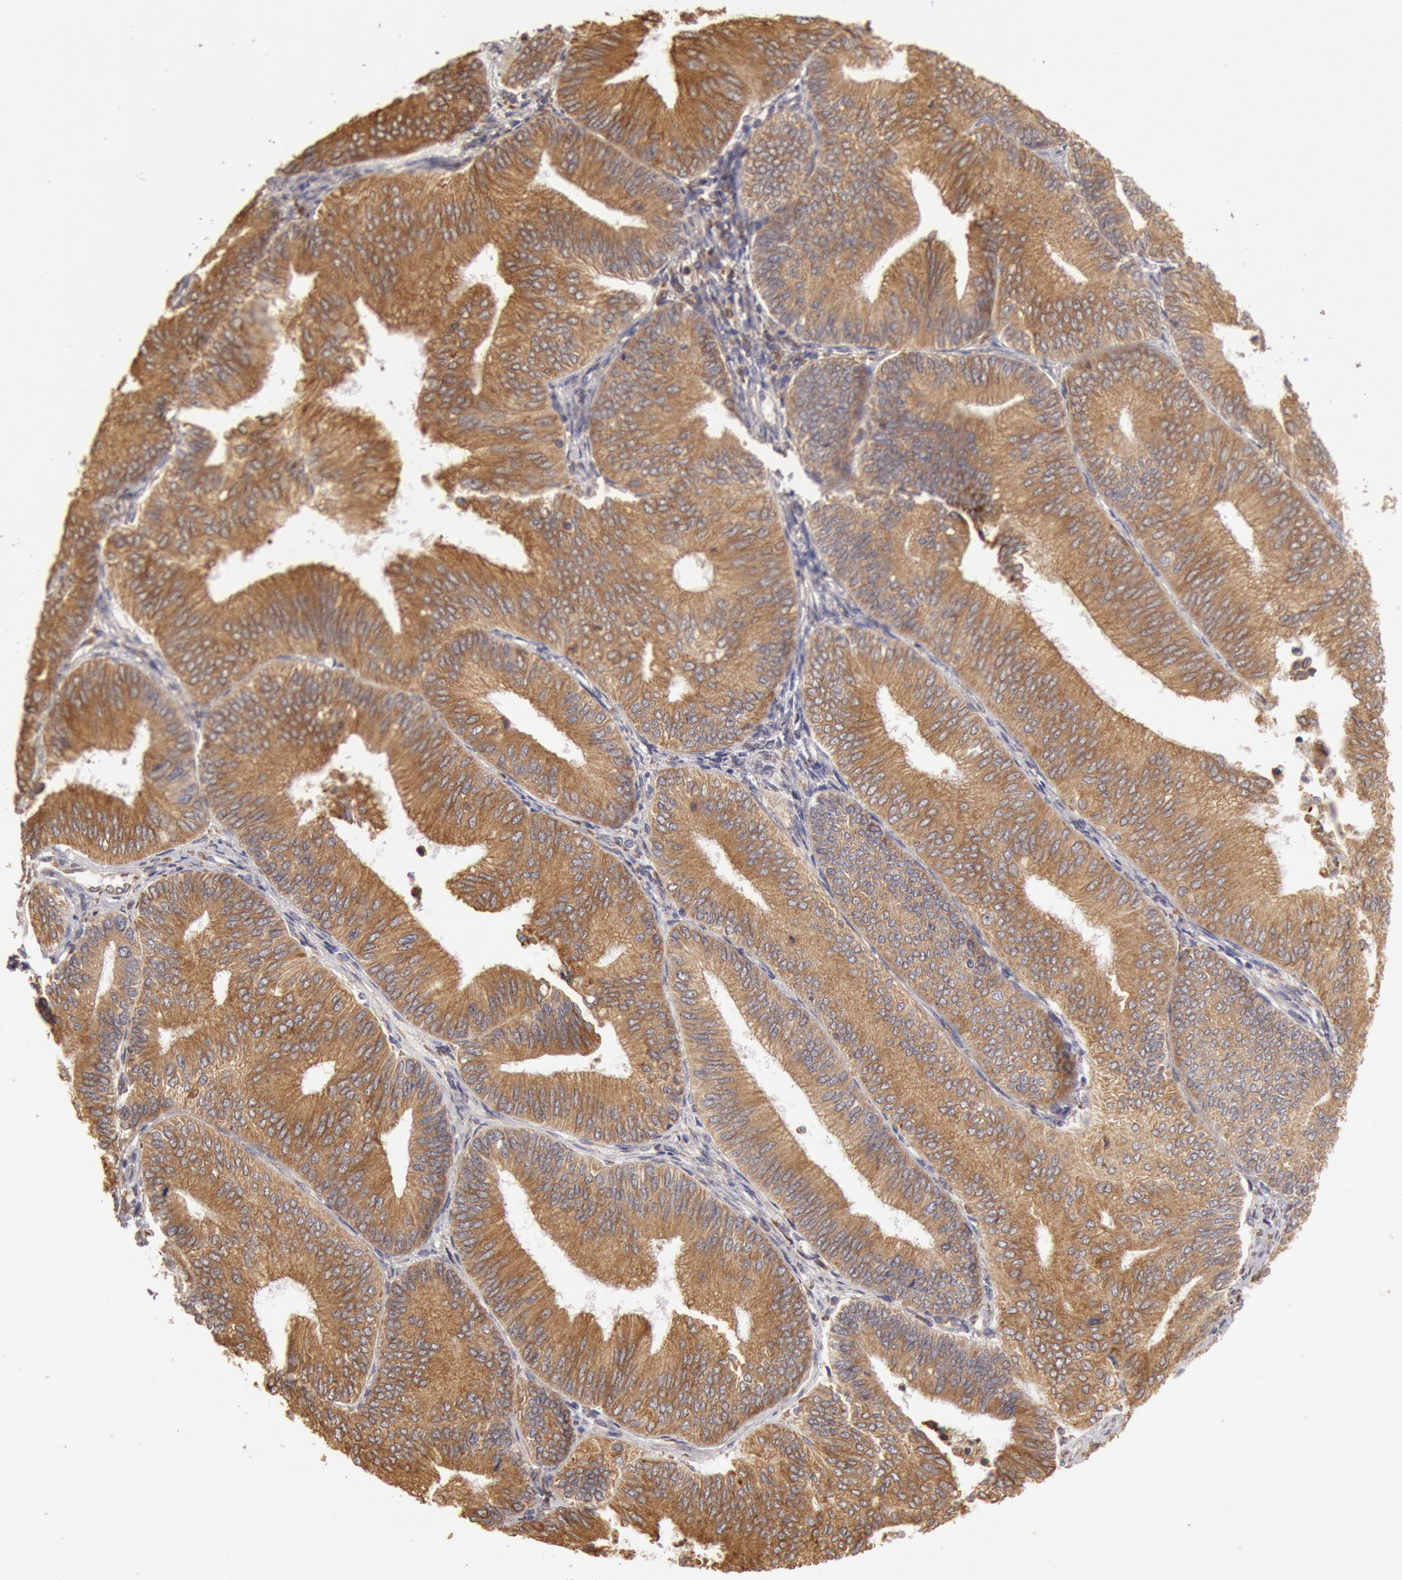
{"staining": {"intensity": "moderate", "quantity": ">75%", "location": "cytoplasmic/membranous"}, "tissue": "endometrial cancer", "cell_type": "Tumor cells", "image_type": "cancer", "snomed": [{"axis": "morphology", "description": "Adenocarcinoma, NOS"}, {"axis": "topography", "description": "Endometrium"}], "caption": "A medium amount of moderate cytoplasmic/membranous staining is present in approximately >75% of tumor cells in adenocarcinoma (endometrial) tissue.", "gene": "ERP44", "patient": {"sex": "female", "age": 55}}